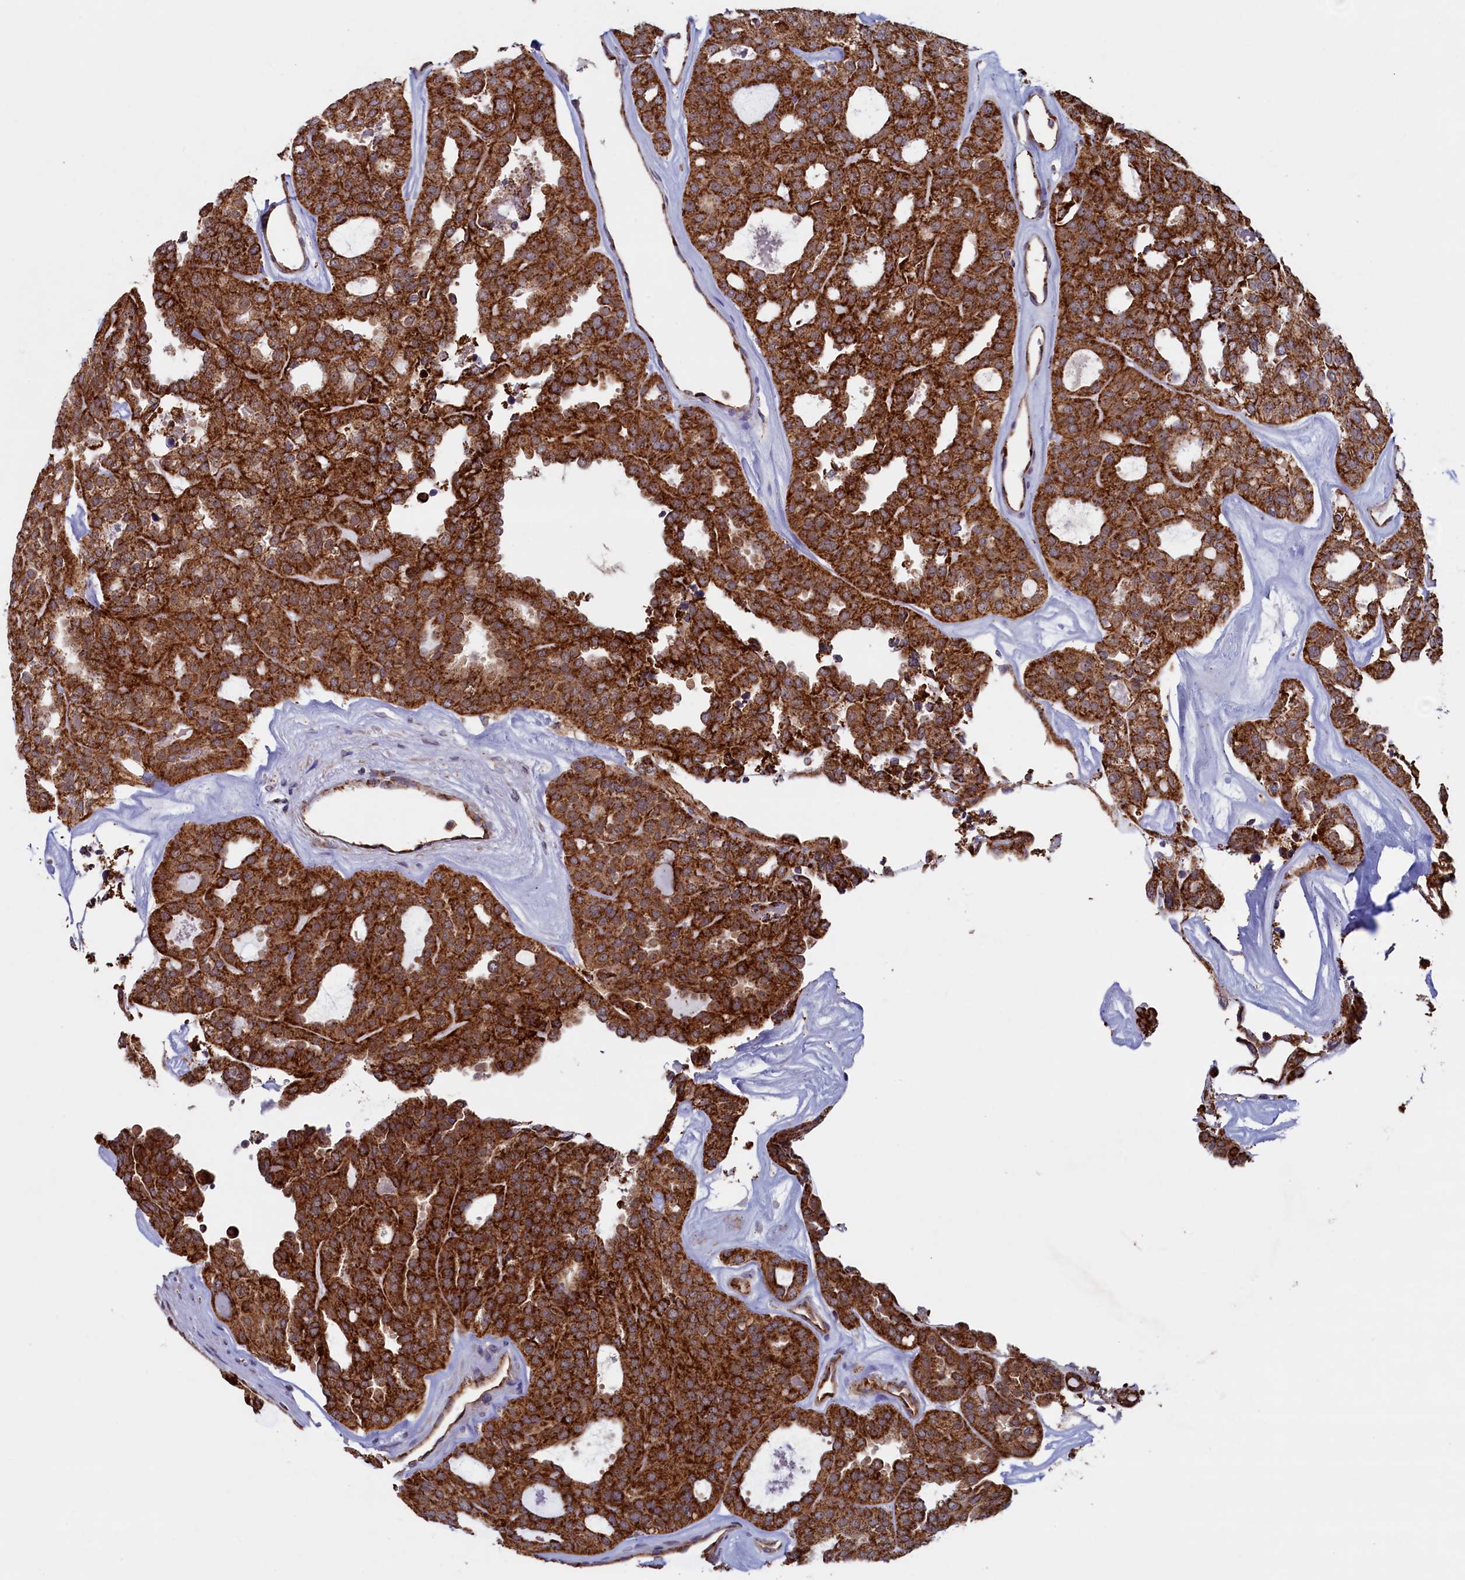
{"staining": {"intensity": "strong", "quantity": ">75%", "location": "cytoplasmic/membranous"}, "tissue": "thyroid cancer", "cell_type": "Tumor cells", "image_type": "cancer", "snomed": [{"axis": "morphology", "description": "Follicular adenoma carcinoma, NOS"}, {"axis": "topography", "description": "Thyroid gland"}], "caption": "Protein expression analysis of human thyroid cancer reveals strong cytoplasmic/membranous staining in about >75% of tumor cells. The staining is performed using DAB brown chromogen to label protein expression. The nuclei are counter-stained blue using hematoxylin.", "gene": "UBE3B", "patient": {"sex": "male", "age": 75}}